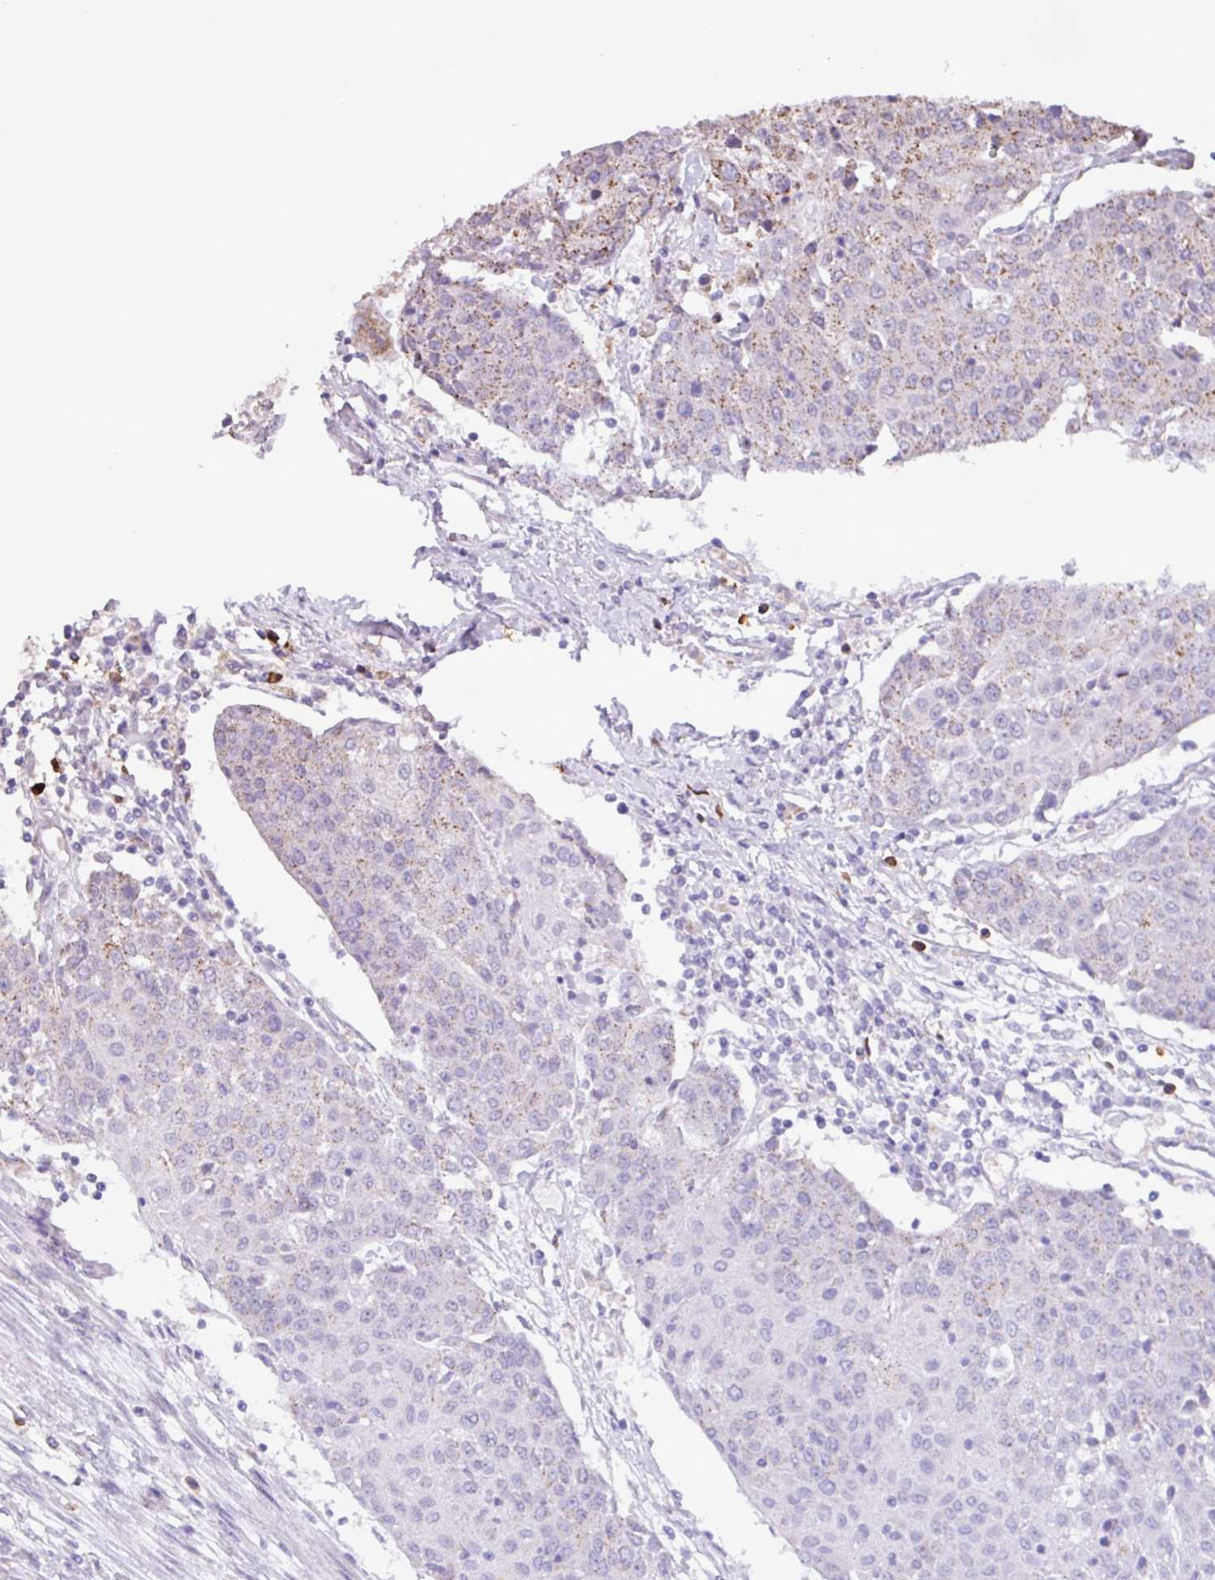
{"staining": {"intensity": "weak", "quantity": "25%-75%", "location": "cytoplasmic/membranous"}, "tissue": "urothelial cancer", "cell_type": "Tumor cells", "image_type": "cancer", "snomed": [{"axis": "morphology", "description": "Urothelial carcinoma, High grade"}, {"axis": "topography", "description": "Urinary bladder"}], "caption": "Protein expression analysis of human urothelial cancer reveals weak cytoplasmic/membranous positivity in about 25%-75% of tumor cells.", "gene": "CHST11", "patient": {"sex": "female", "age": 85}}